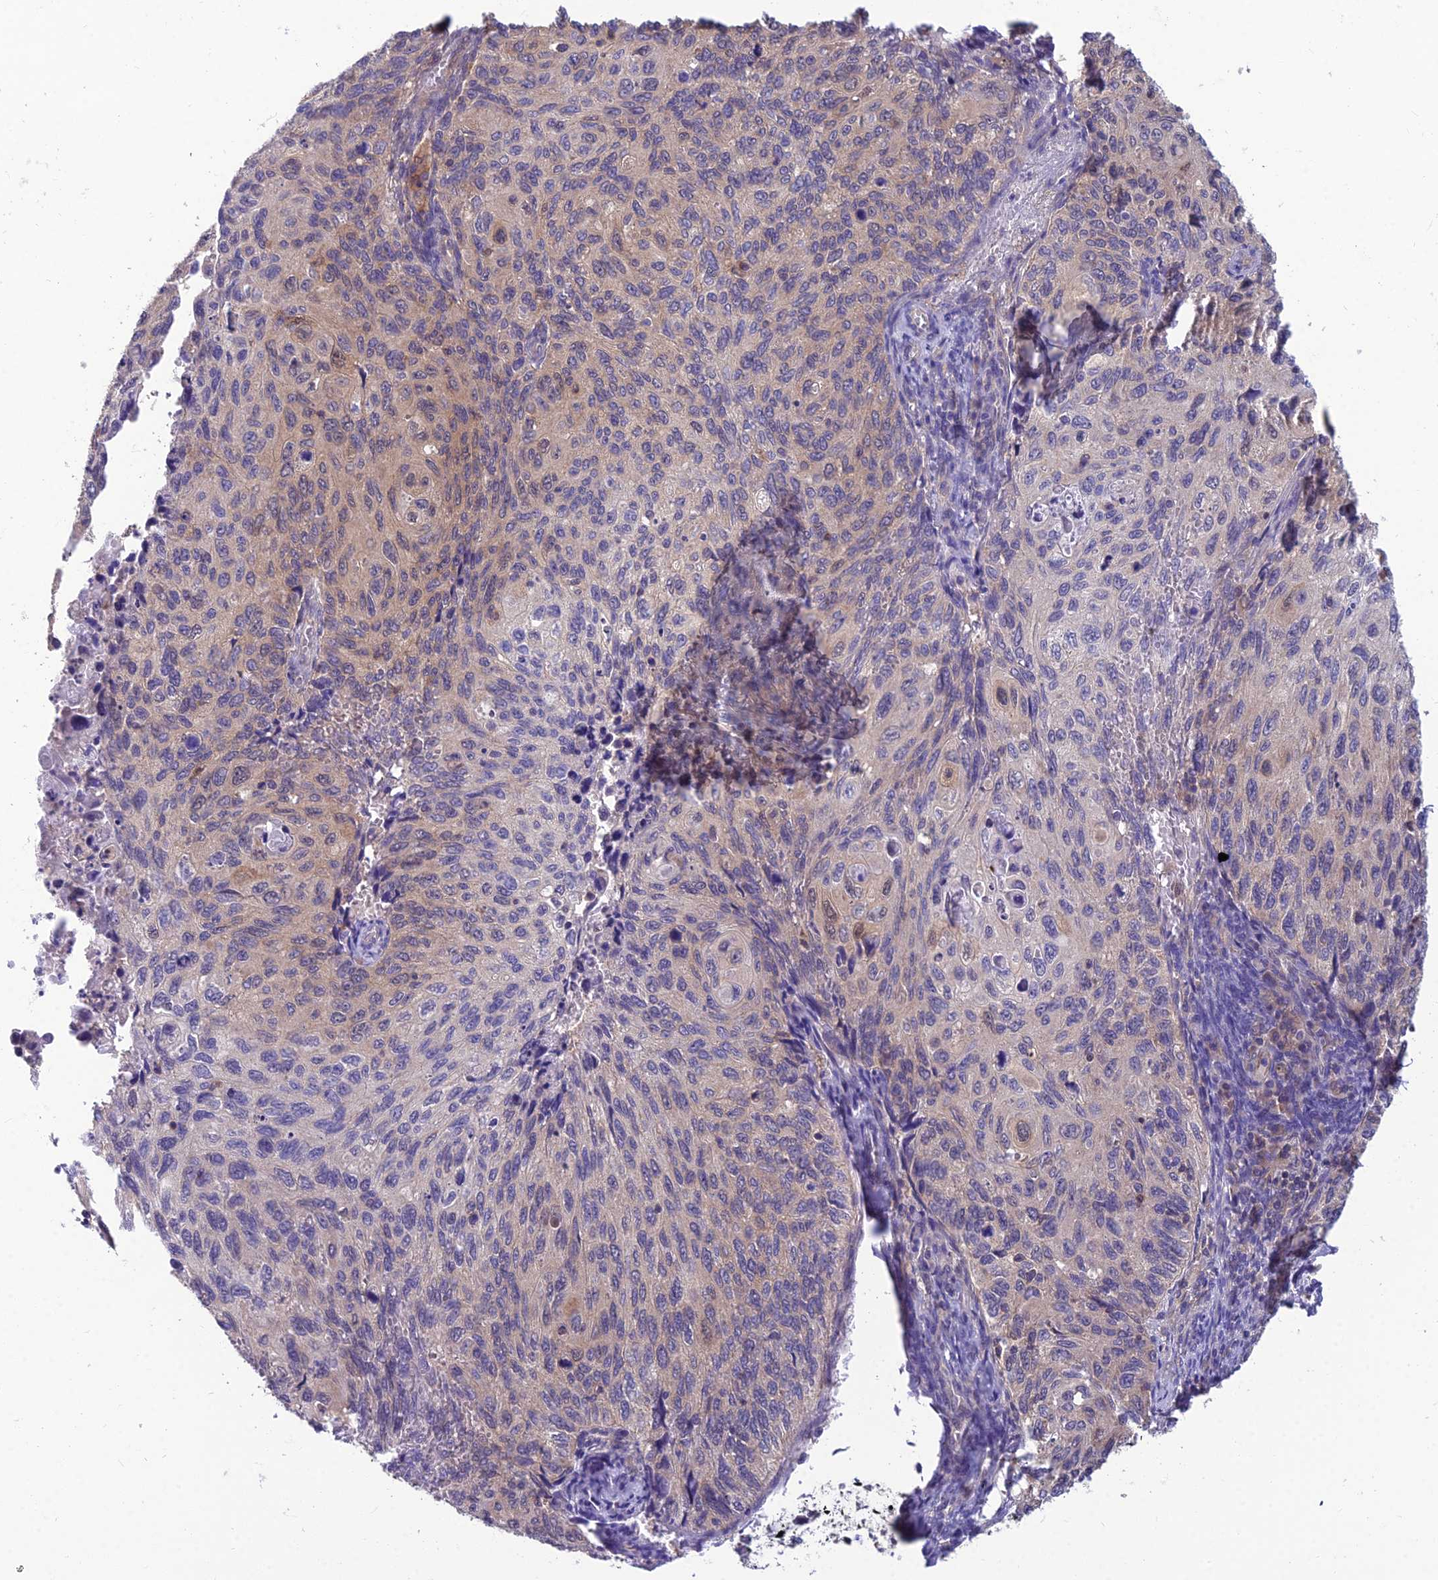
{"staining": {"intensity": "weak", "quantity": "25%-75%", "location": "cytoplasmic/membranous"}, "tissue": "cervical cancer", "cell_type": "Tumor cells", "image_type": "cancer", "snomed": [{"axis": "morphology", "description": "Squamous cell carcinoma, NOS"}, {"axis": "topography", "description": "Cervix"}], "caption": "Immunohistochemistry of human squamous cell carcinoma (cervical) exhibits low levels of weak cytoplasmic/membranous positivity in about 25%-75% of tumor cells.", "gene": "MVD", "patient": {"sex": "female", "age": 70}}